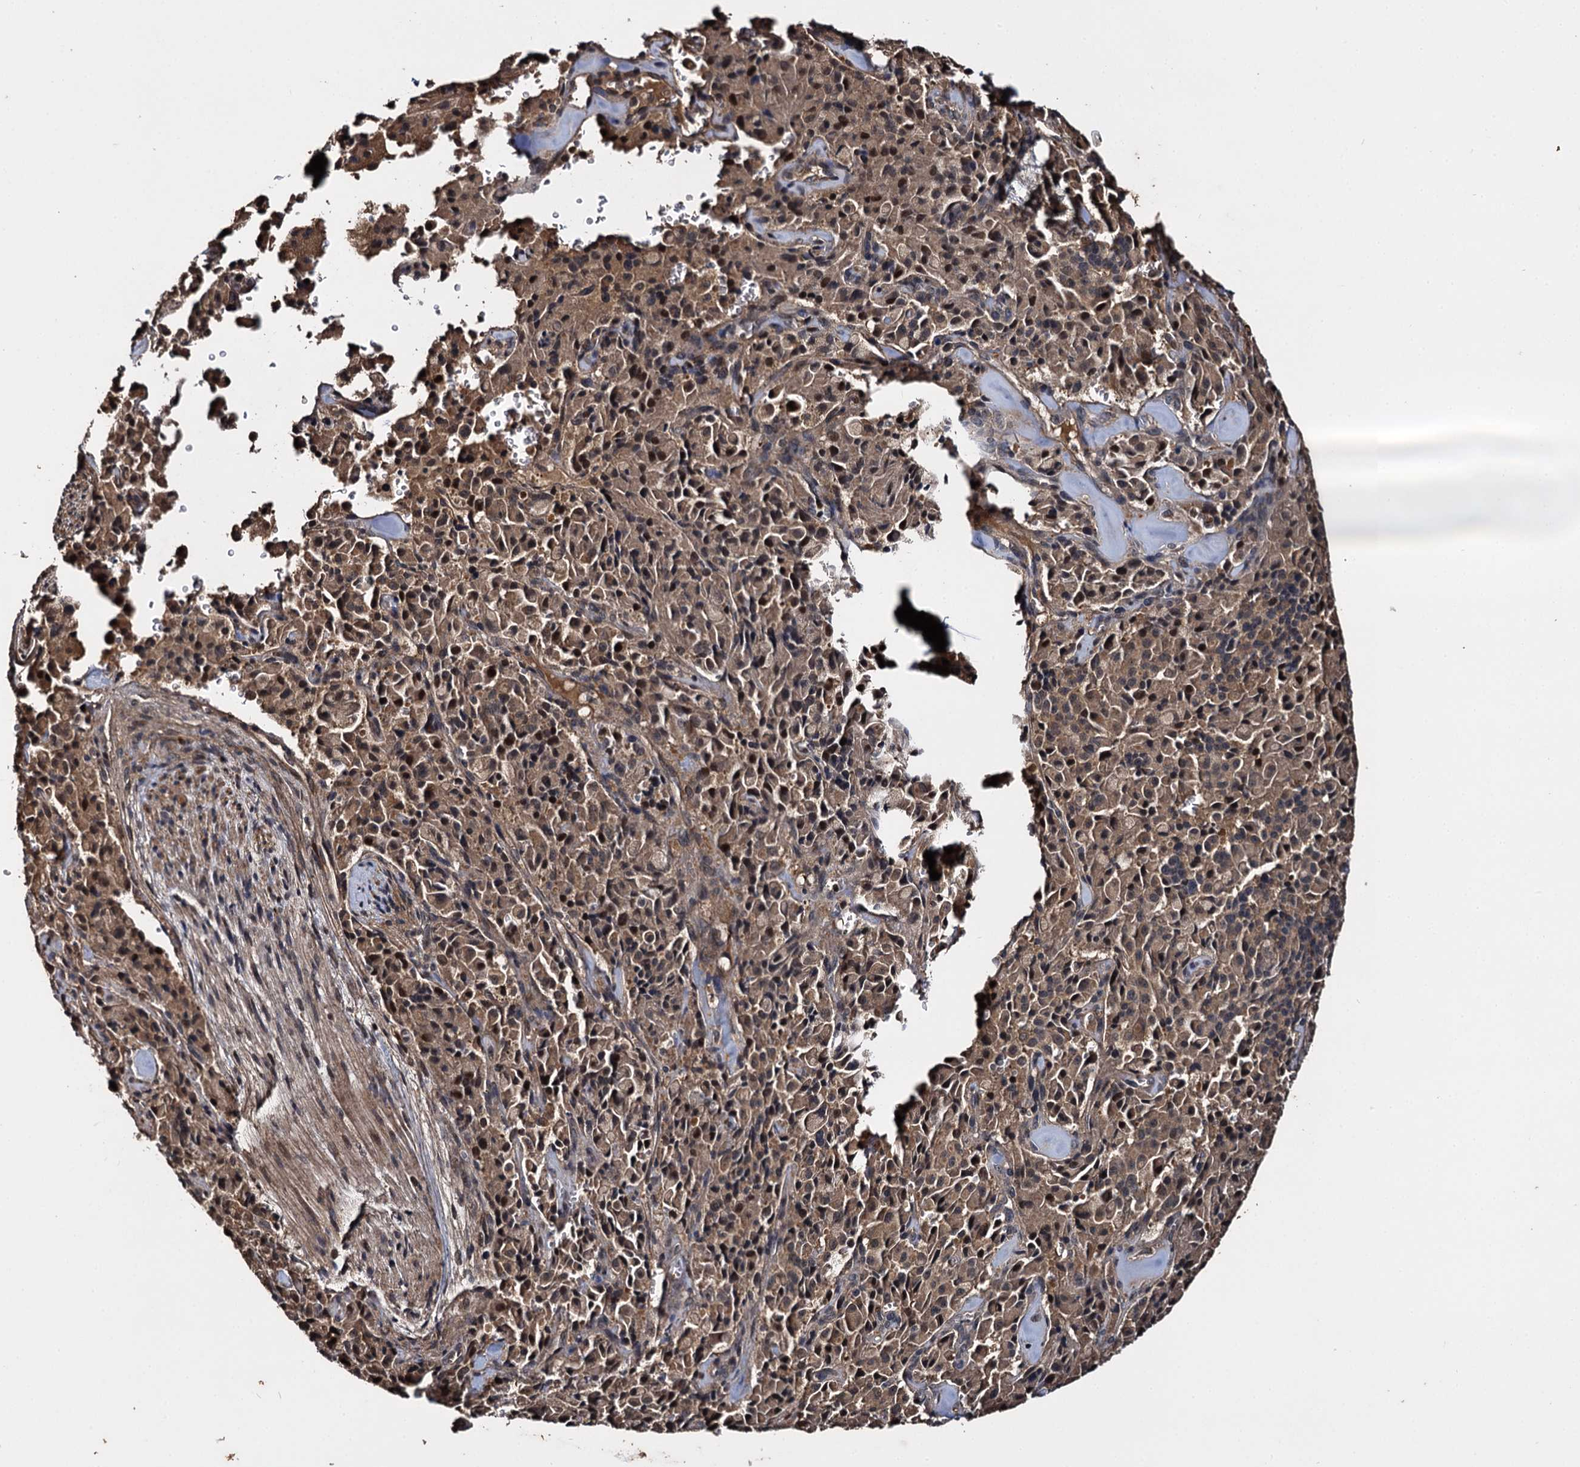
{"staining": {"intensity": "moderate", "quantity": ">75%", "location": "cytoplasmic/membranous"}, "tissue": "pancreatic cancer", "cell_type": "Tumor cells", "image_type": "cancer", "snomed": [{"axis": "morphology", "description": "Adenocarcinoma, NOS"}, {"axis": "topography", "description": "Pancreas"}], "caption": "Pancreatic adenocarcinoma was stained to show a protein in brown. There is medium levels of moderate cytoplasmic/membranous positivity in about >75% of tumor cells. (DAB = brown stain, brightfield microscopy at high magnification).", "gene": "SLC46A3", "patient": {"sex": "male", "age": 65}}